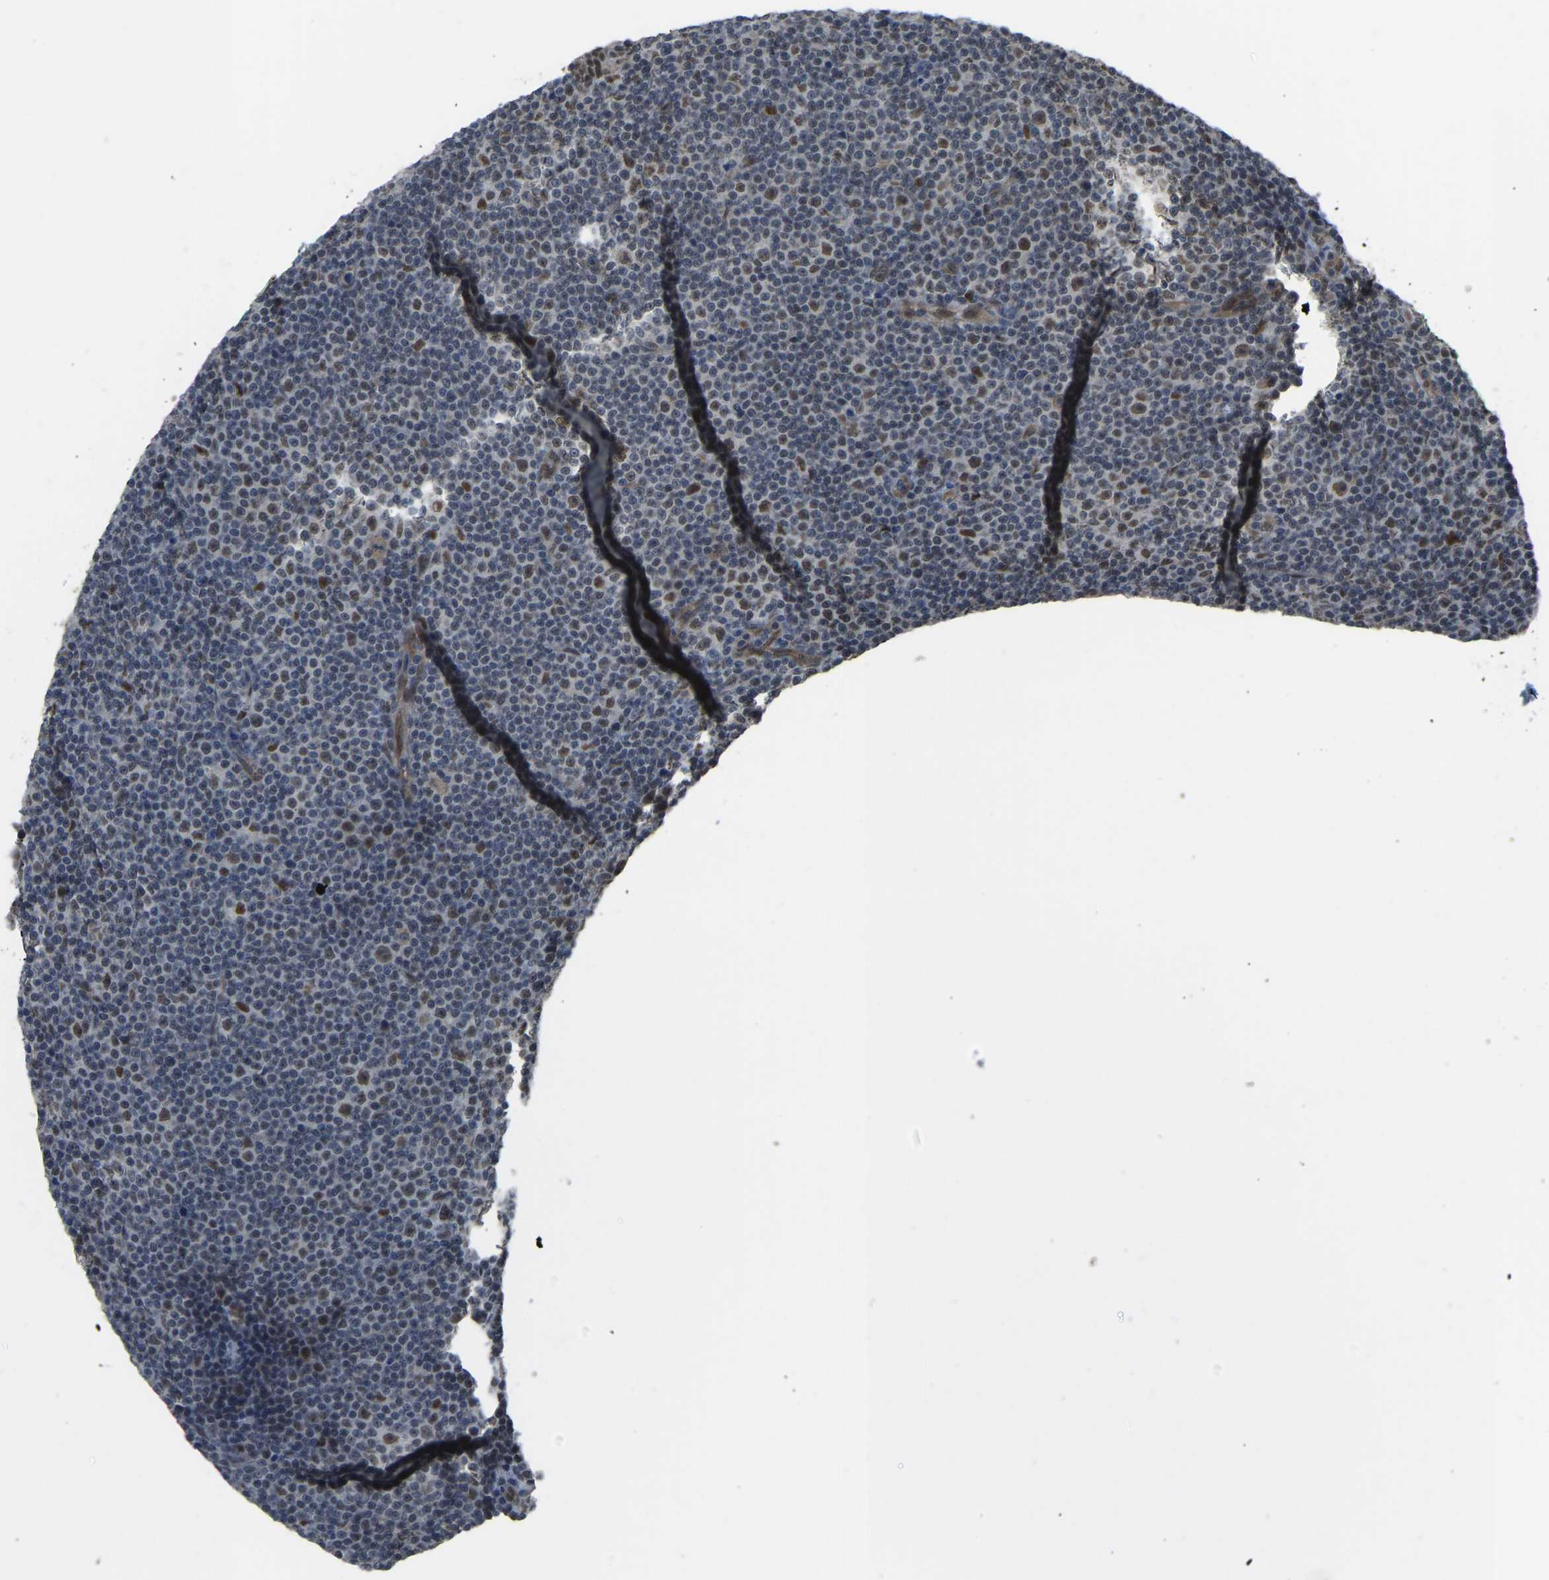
{"staining": {"intensity": "weak", "quantity": "<25%", "location": "nuclear"}, "tissue": "lymphoma", "cell_type": "Tumor cells", "image_type": "cancer", "snomed": [{"axis": "morphology", "description": "Malignant lymphoma, non-Hodgkin's type, Low grade"}, {"axis": "topography", "description": "Lymph node"}], "caption": "Immunohistochemical staining of lymphoma displays no significant positivity in tumor cells.", "gene": "KPNA6", "patient": {"sex": "female", "age": 67}}